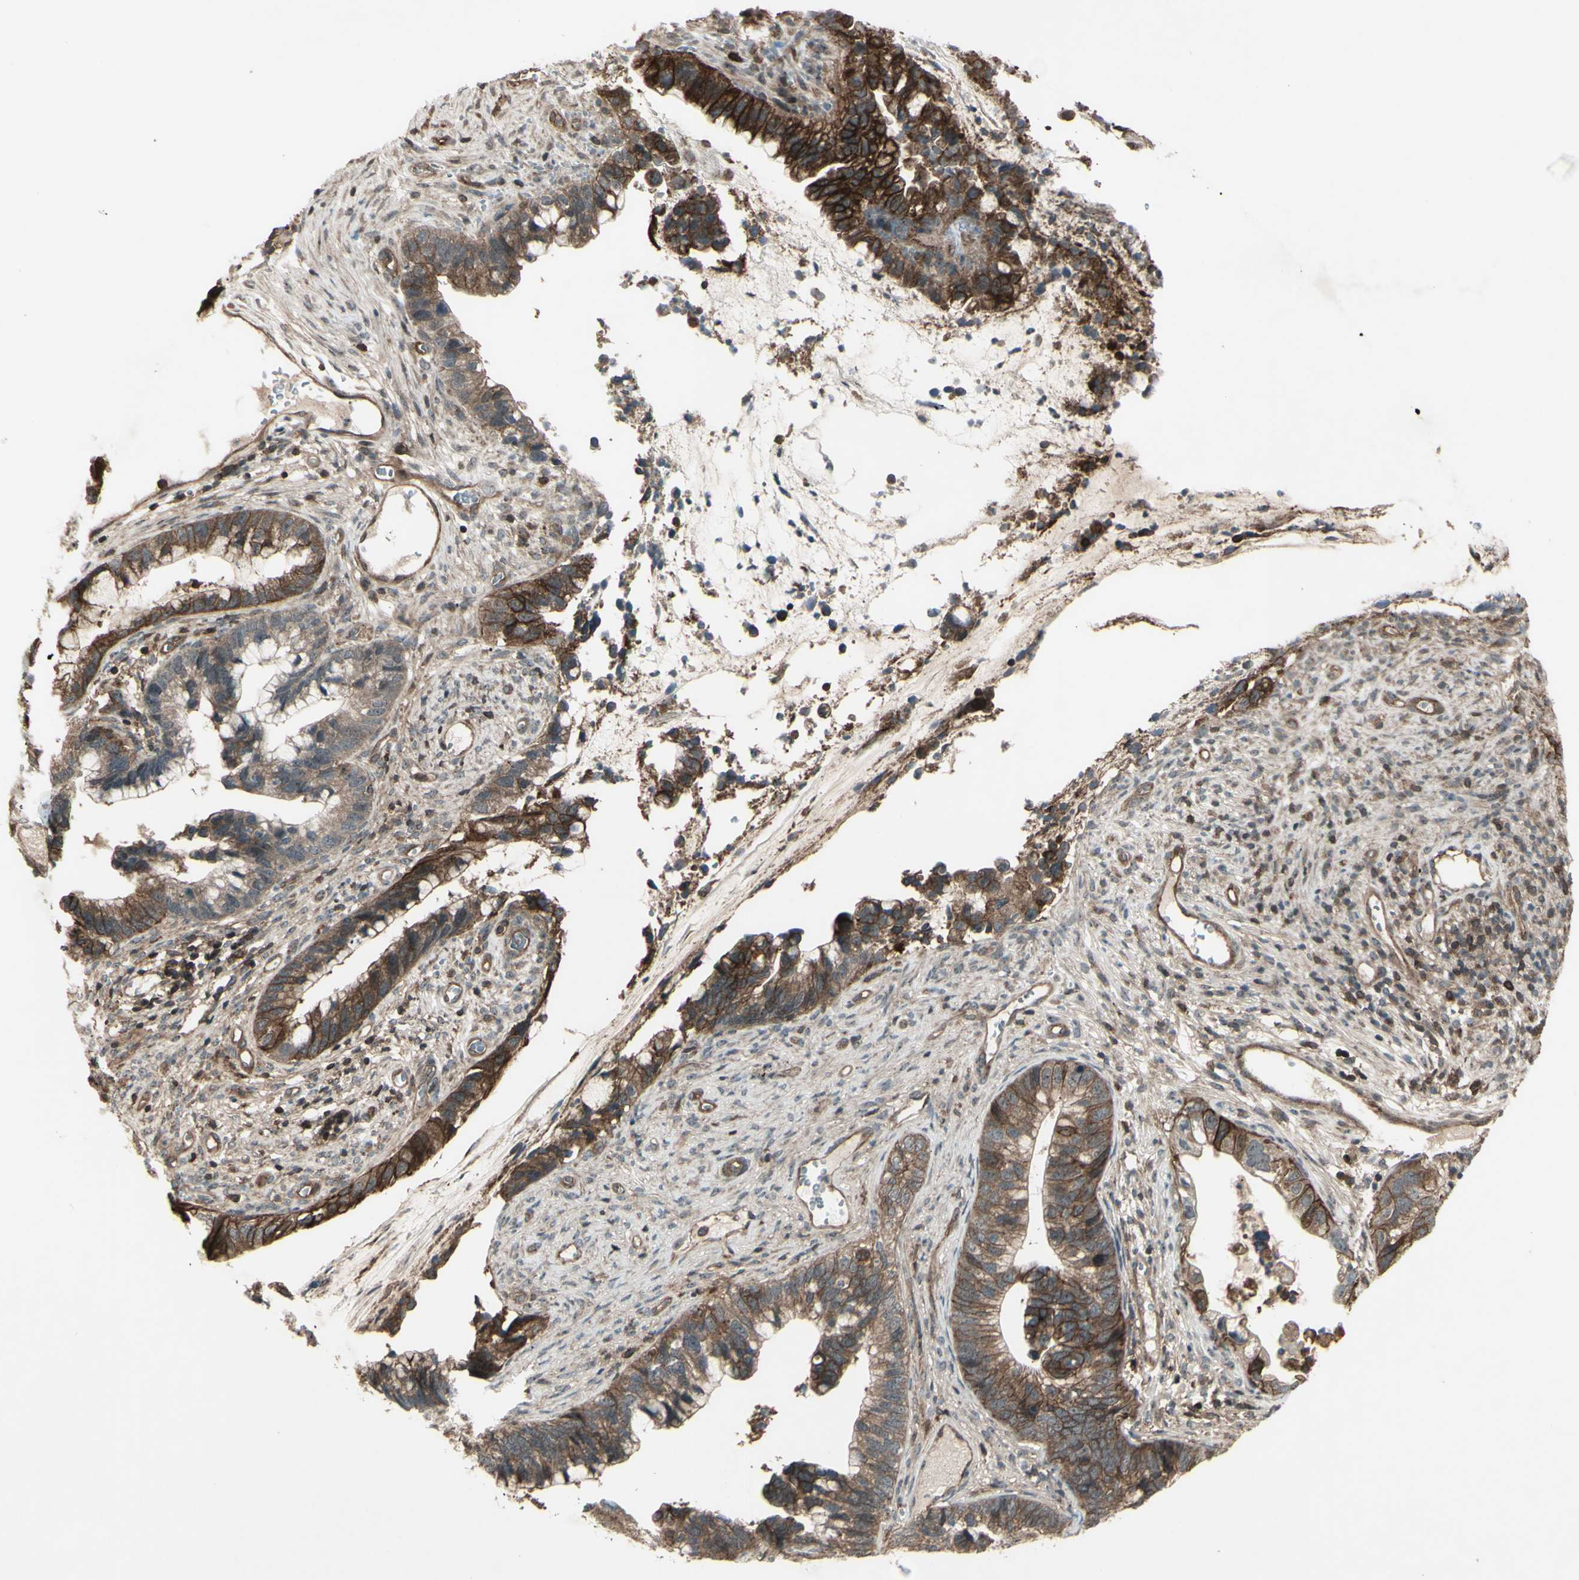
{"staining": {"intensity": "strong", "quantity": ">75%", "location": "cytoplasmic/membranous"}, "tissue": "cervical cancer", "cell_type": "Tumor cells", "image_type": "cancer", "snomed": [{"axis": "morphology", "description": "Adenocarcinoma, NOS"}, {"axis": "topography", "description": "Cervix"}], "caption": "Protein expression analysis of cervical cancer reveals strong cytoplasmic/membranous expression in approximately >75% of tumor cells. (DAB (3,3'-diaminobenzidine) = brown stain, brightfield microscopy at high magnification).", "gene": "FXYD5", "patient": {"sex": "female", "age": 44}}